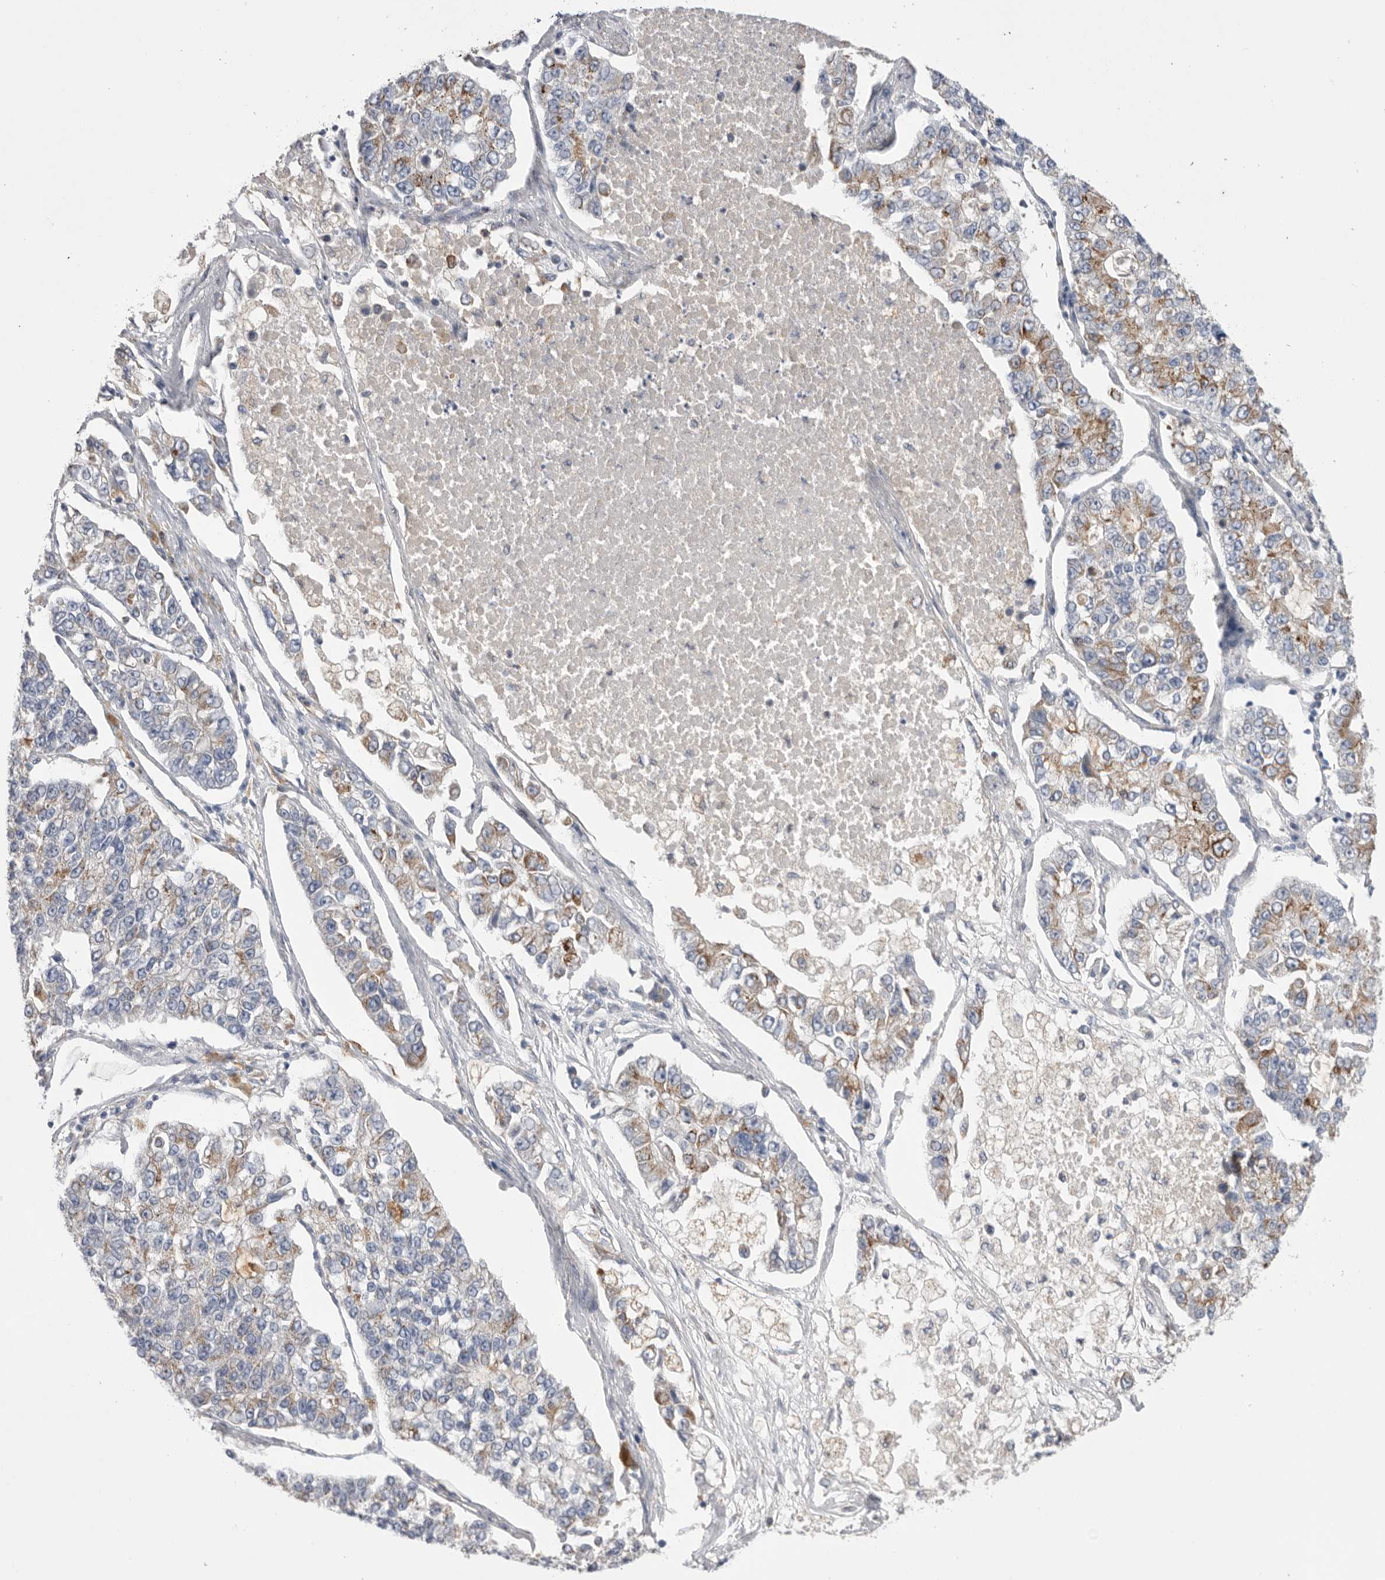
{"staining": {"intensity": "moderate", "quantity": "25%-75%", "location": "cytoplasmic/membranous"}, "tissue": "lung cancer", "cell_type": "Tumor cells", "image_type": "cancer", "snomed": [{"axis": "morphology", "description": "Adenocarcinoma, NOS"}, {"axis": "topography", "description": "Lung"}], "caption": "This photomicrograph exhibits lung adenocarcinoma stained with immunohistochemistry (IHC) to label a protein in brown. The cytoplasmic/membranous of tumor cells show moderate positivity for the protein. Nuclei are counter-stained blue.", "gene": "CCDC126", "patient": {"sex": "male", "age": 49}}